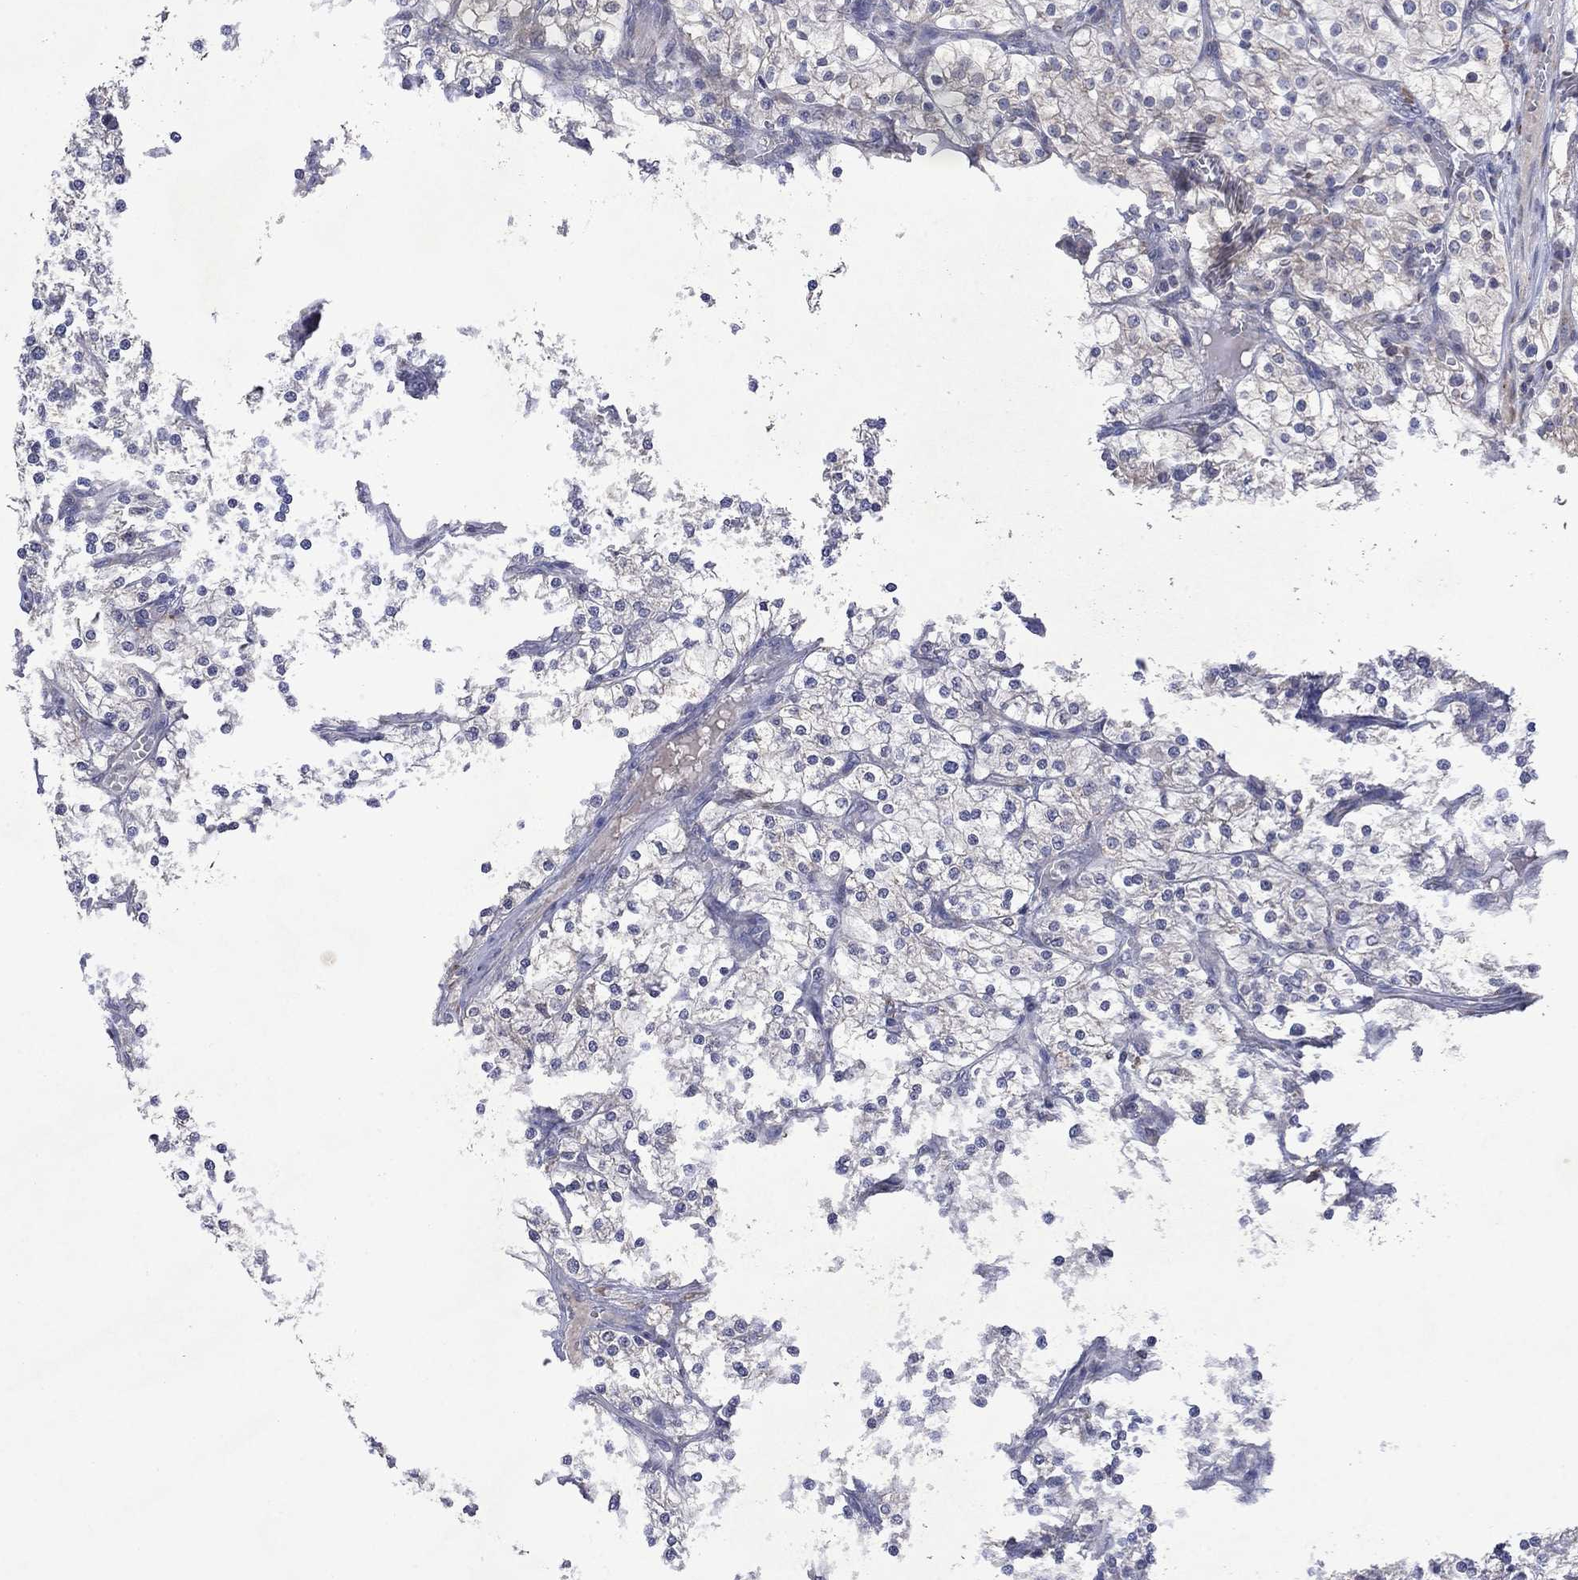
{"staining": {"intensity": "negative", "quantity": "none", "location": "none"}, "tissue": "renal cancer", "cell_type": "Tumor cells", "image_type": "cancer", "snomed": [{"axis": "morphology", "description": "Adenocarcinoma, NOS"}, {"axis": "topography", "description": "Kidney"}], "caption": "An immunohistochemistry (IHC) histopathology image of renal cancer is shown. There is no staining in tumor cells of renal cancer.", "gene": "TMEM97", "patient": {"sex": "male", "age": 80}}